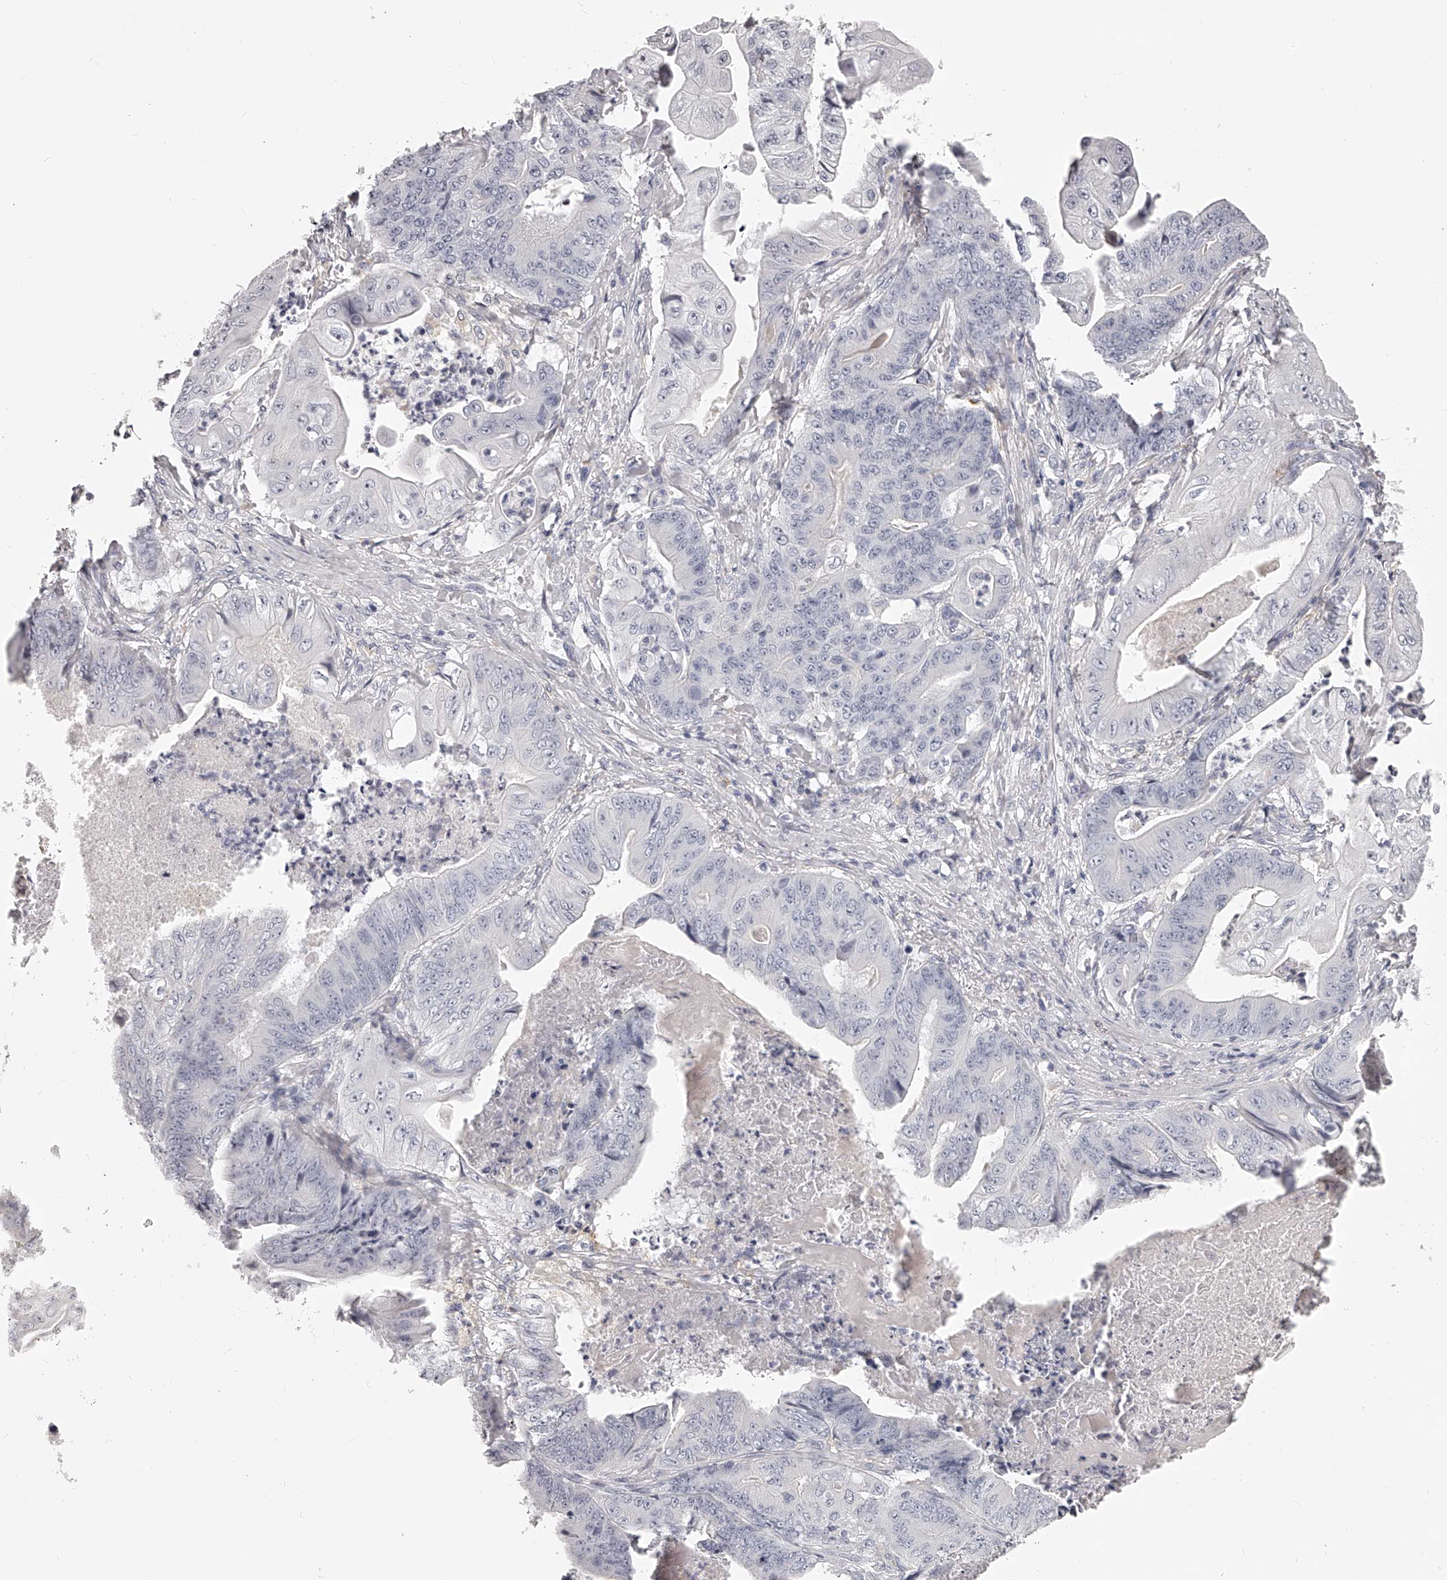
{"staining": {"intensity": "negative", "quantity": "none", "location": "none"}, "tissue": "stomach cancer", "cell_type": "Tumor cells", "image_type": "cancer", "snomed": [{"axis": "morphology", "description": "Adenocarcinoma, NOS"}, {"axis": "topography", "description": "Stomach"}], "caption": "Tumor cells are negative for protein expression in human stomach cancer (adenocarcinoma).", "gene": "DMRT1", "patient": {"sex": "female", "age": 73}}